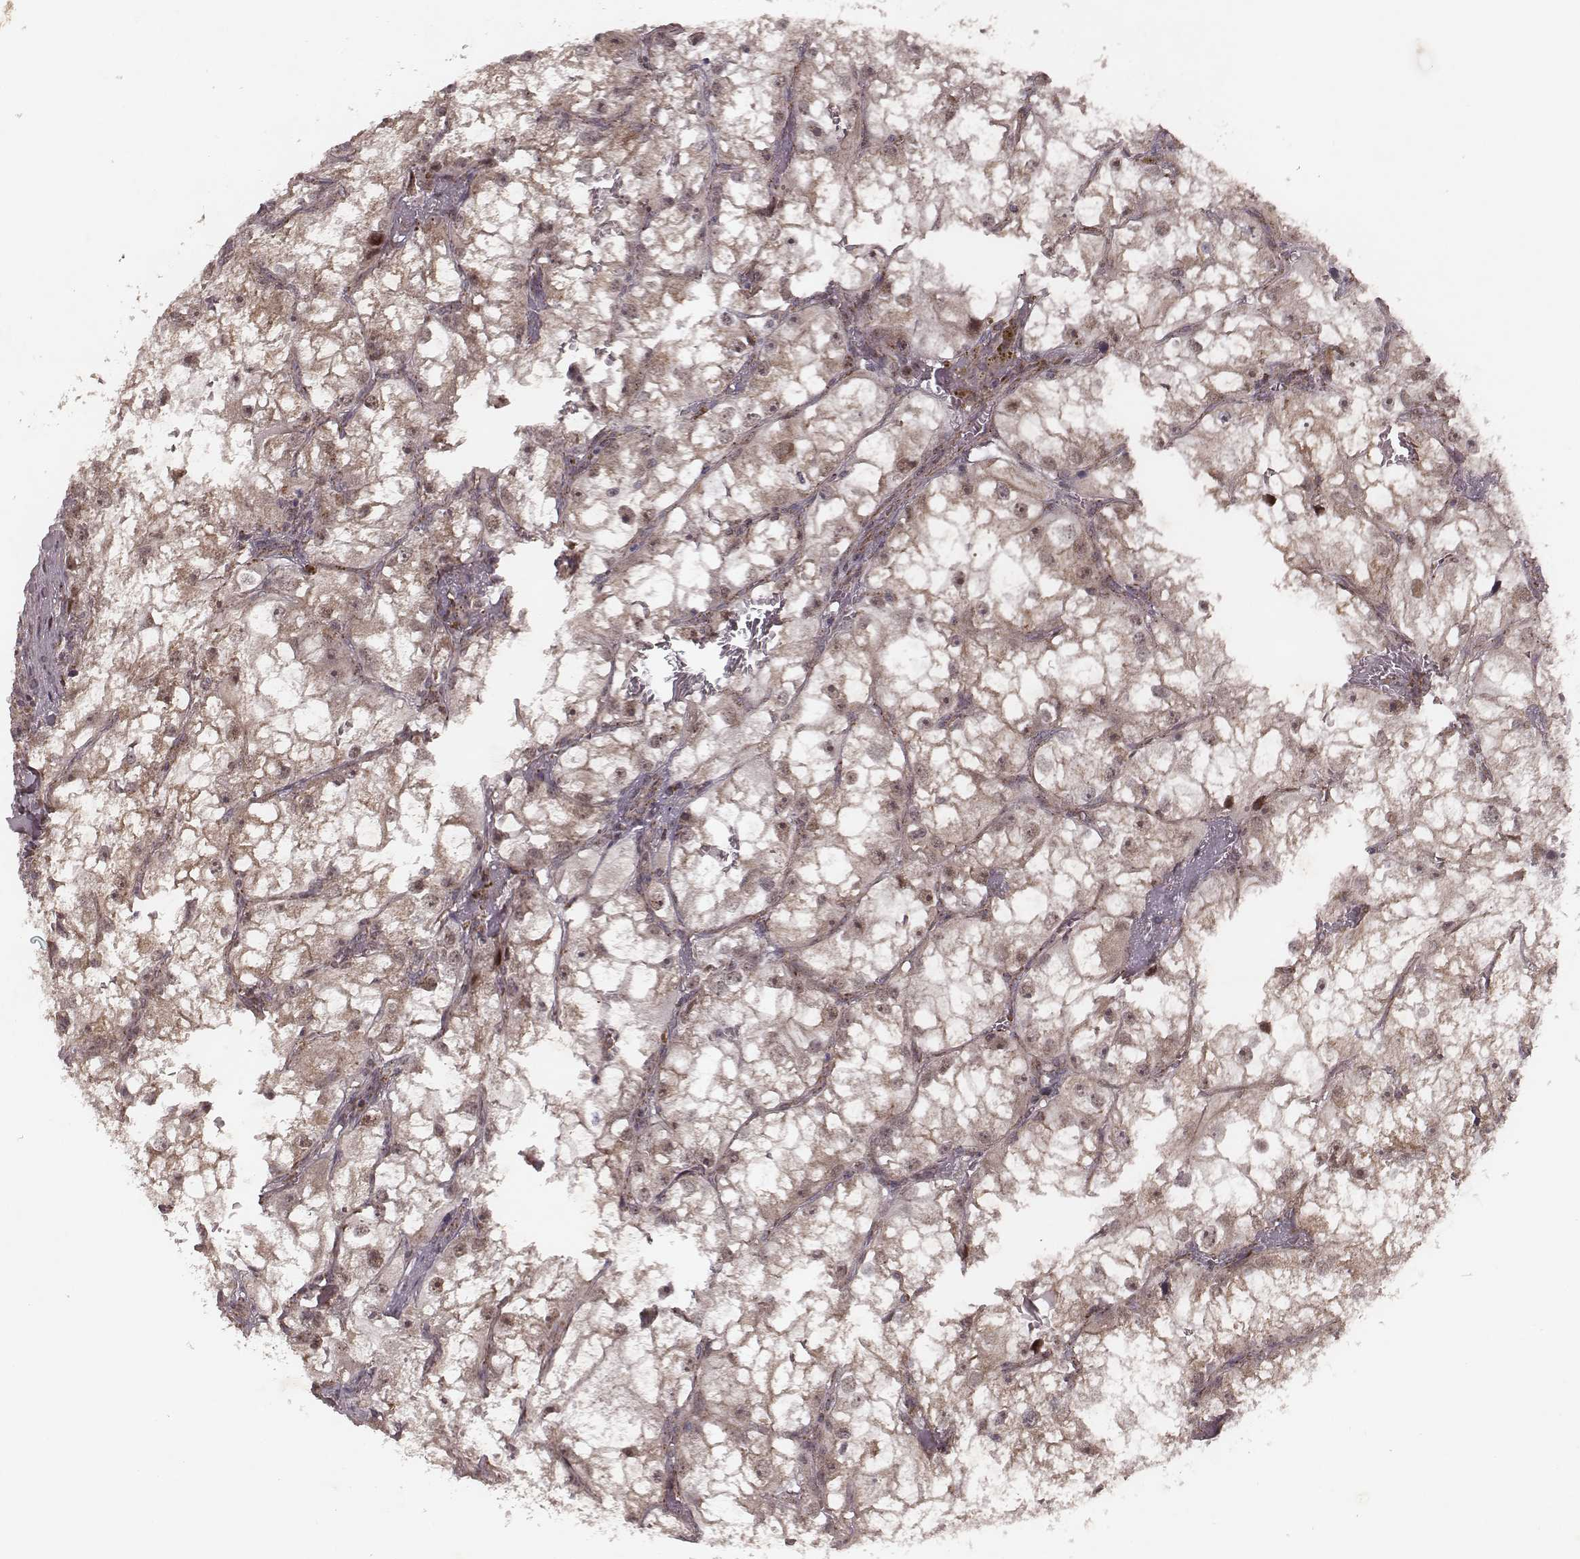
{"staining": {"intensity": "weak", "quantity": ">75%", "location": "cytoplasmic/membranous"}, "tissue": "renal cancer", "cell_type": "Tumor cells", "image_type": "cancer", "snomed": [{"axis": "morphology", "description": "Adenocarcinoma, NOS"}, {"axis": "topography", "description": "Kidney"}], "caption": "Protein expression analysis of human renal adenocarcinoma reveals weak cytoplasmic/membranous staining in about >75% of tumor cells.", "gene": "NDUFA7", "patient": {"sex": "male", "age": 59}}